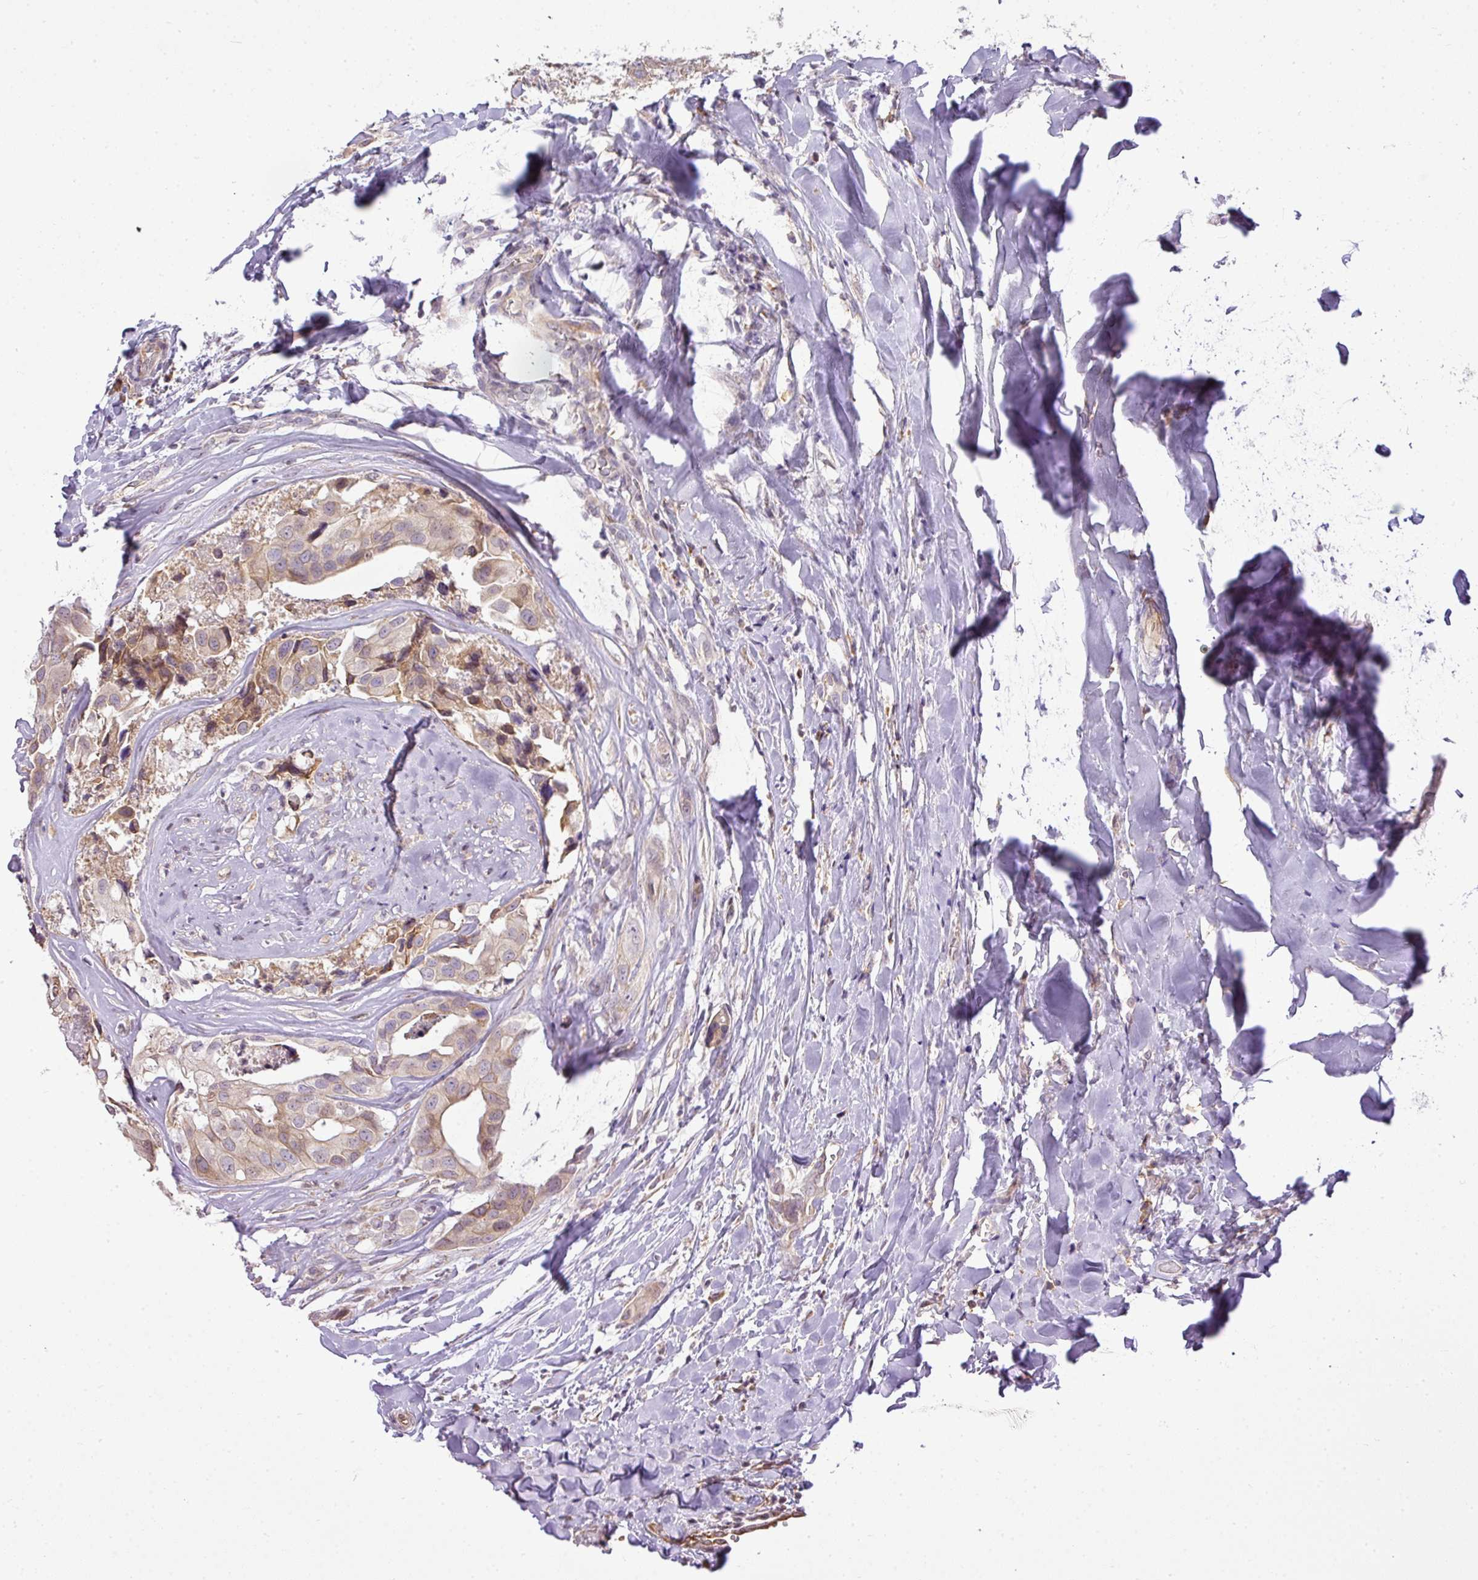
{"staining": {"intensity": "weak", "quantity": ">75%", "location": "cytoplasmic/membranous,nuclear"}, "tissue": "head and neck cancer", "cell_type": "Tumor cells", "image_type": "cancer", "snomed": [{"axis": "morphology", "description": "Adenocarcinoma, NOS"}, {"axis": "morphology", "description": "Adenocarcinoma, metastatic, NOS"}, {"axis": "topography", "description": "Head-Neck"}], "caption": "Weak cytoplasmic/membranous and nuclear expression for a protein is appreciated in about >75% of tumor cells of metastatic adenocarcinoma (head and neck) using immunohistochemistry (IHC).", "gene": "COX18", "patient": {"sex": "male", "age": 75}}